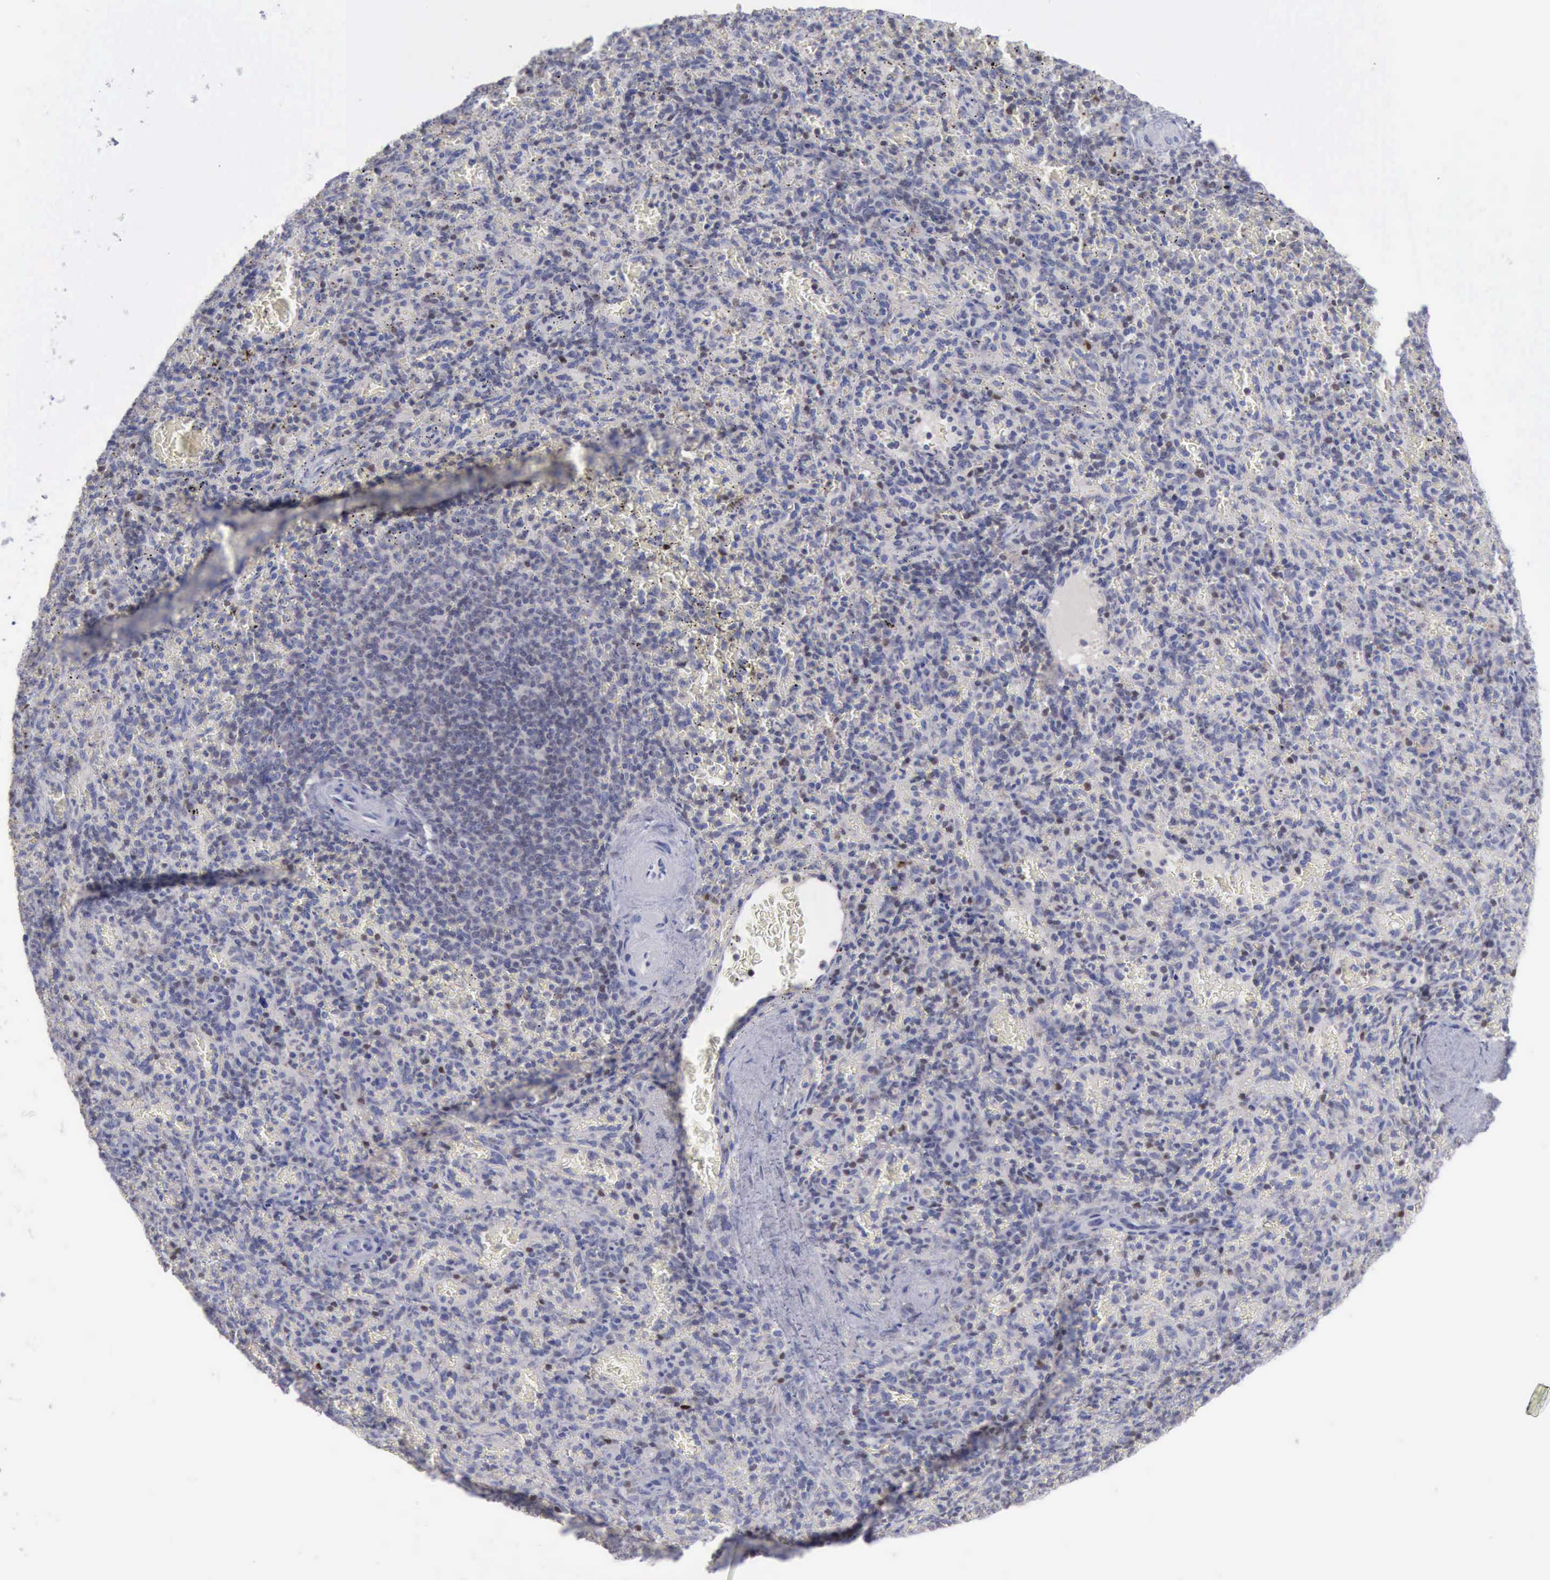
{"staining": {"intensity": "negative", "quantity": "none", "location": "none"}, "tissue": "spleen", "cell_type": "Cells in red pulp", "image_type": "normal", "snomed": [{"axis": "morphology", "description": "Normal tissue, NOS"}, {"axis": "topography", "description": "Spleen"}], "caption": "Cells in red pulp are negative for protein expression in unremarkable human spleen. (DAB immunohistochemistry (IHC), high magnification).", "gene": "SATB2", "patient": {"sex": "female", "age": 50}}